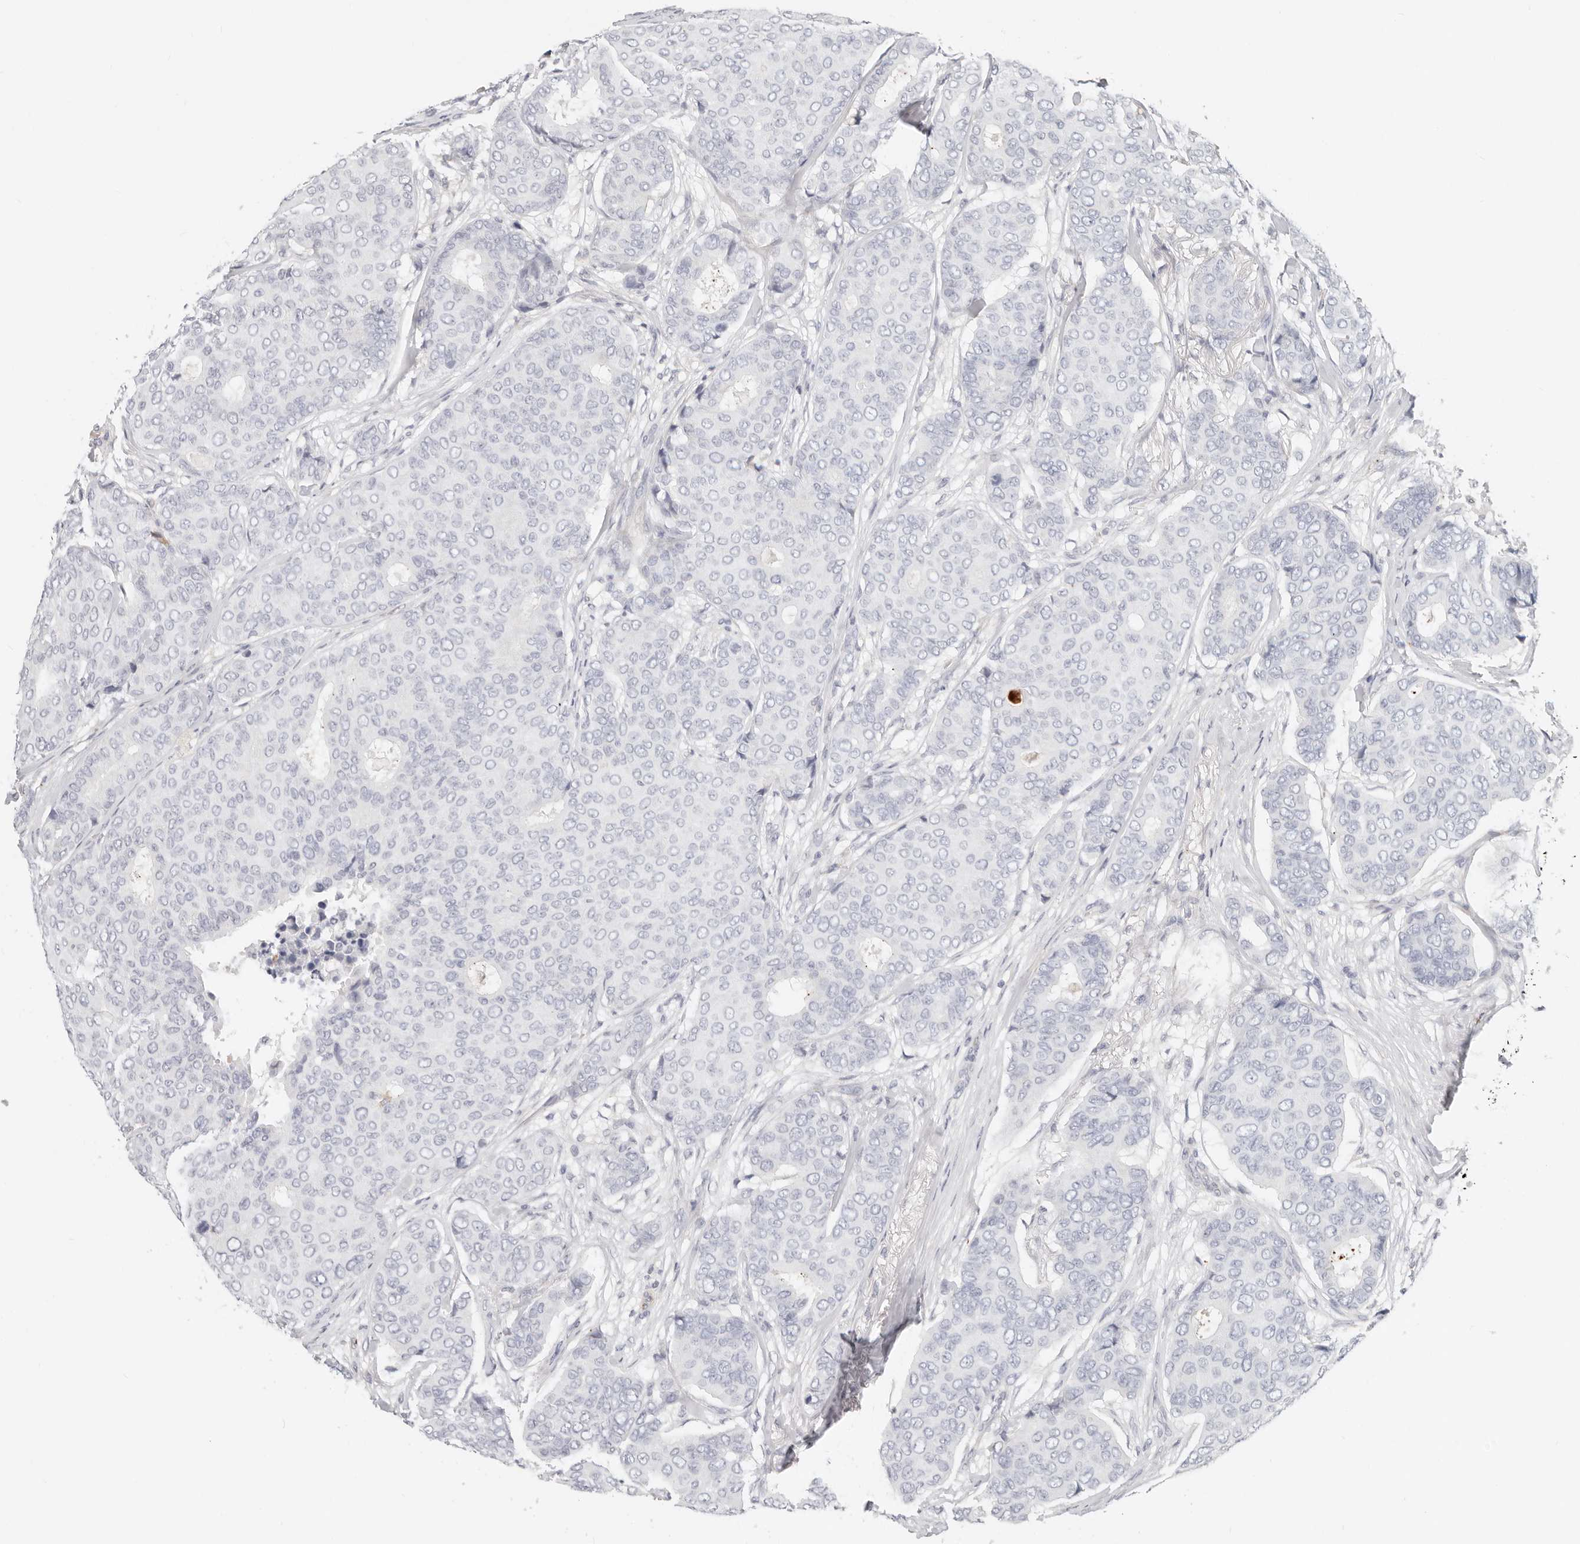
{"staining": {"intensity": "negative", "quantity": "none", "location": "none"}, "tissue": "breast cancer", "cell_type": "Tumor cells", "image_type": "cancer", "snomed": [{"axis": "morphology", "description": "Duct carcinoma"}, {"axis": "topography", "description": "Breast"}], "caption": "This is an IHC micrograph of breast infiltrating ductal carcinoma. There is no expression in tumor cells.", "gene": "ZRANB1", "patient": {"sex": "female", "age": 75}}